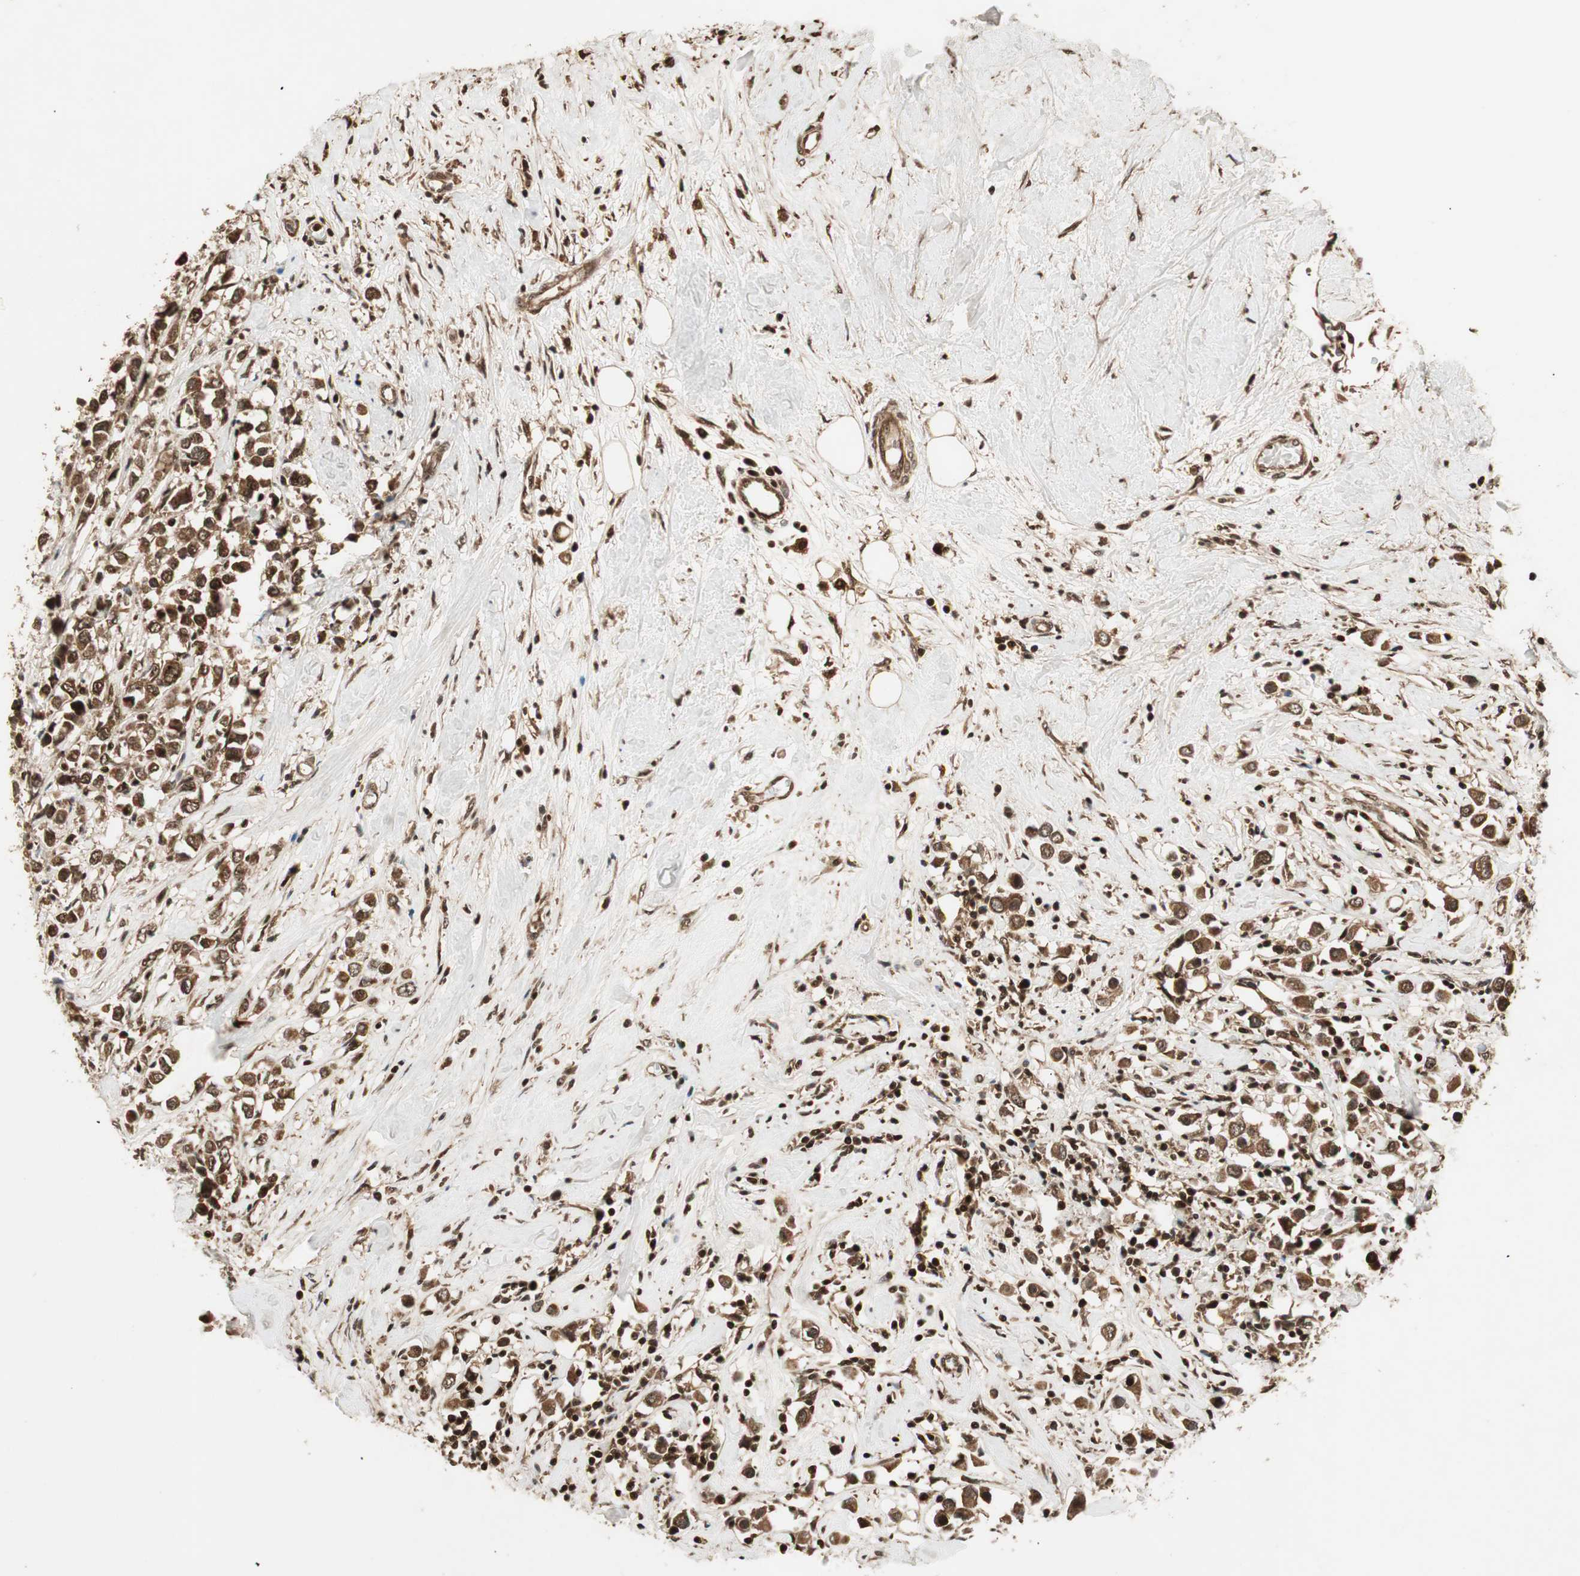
{"staining": {"intensity": "strong", "quantity": ">75%", "location": "cytoplasmic/membranous,nuclear"}, "tissue": "breast cancer", "cell_type": "Tumor cells", "image_type": "cancer", "snomed": [{"axis": "morphology", "description": "Duct carcinoma"}, {"axis": "topography", "description": "Breast"}], "caption": "Immunohistochemistry image of neoplastic tissue: human breast invasive ductal carcinoma stained using IHC demonstrates high levels of strong protein expression localized specifically in the cytoplasmic/membranous and nuclear of tumor cells, appearing as a cytoplasmic/membranous and nuclear brown color.", "gene": "RPA3", "patient": {"sex": "female", "age": 61}}